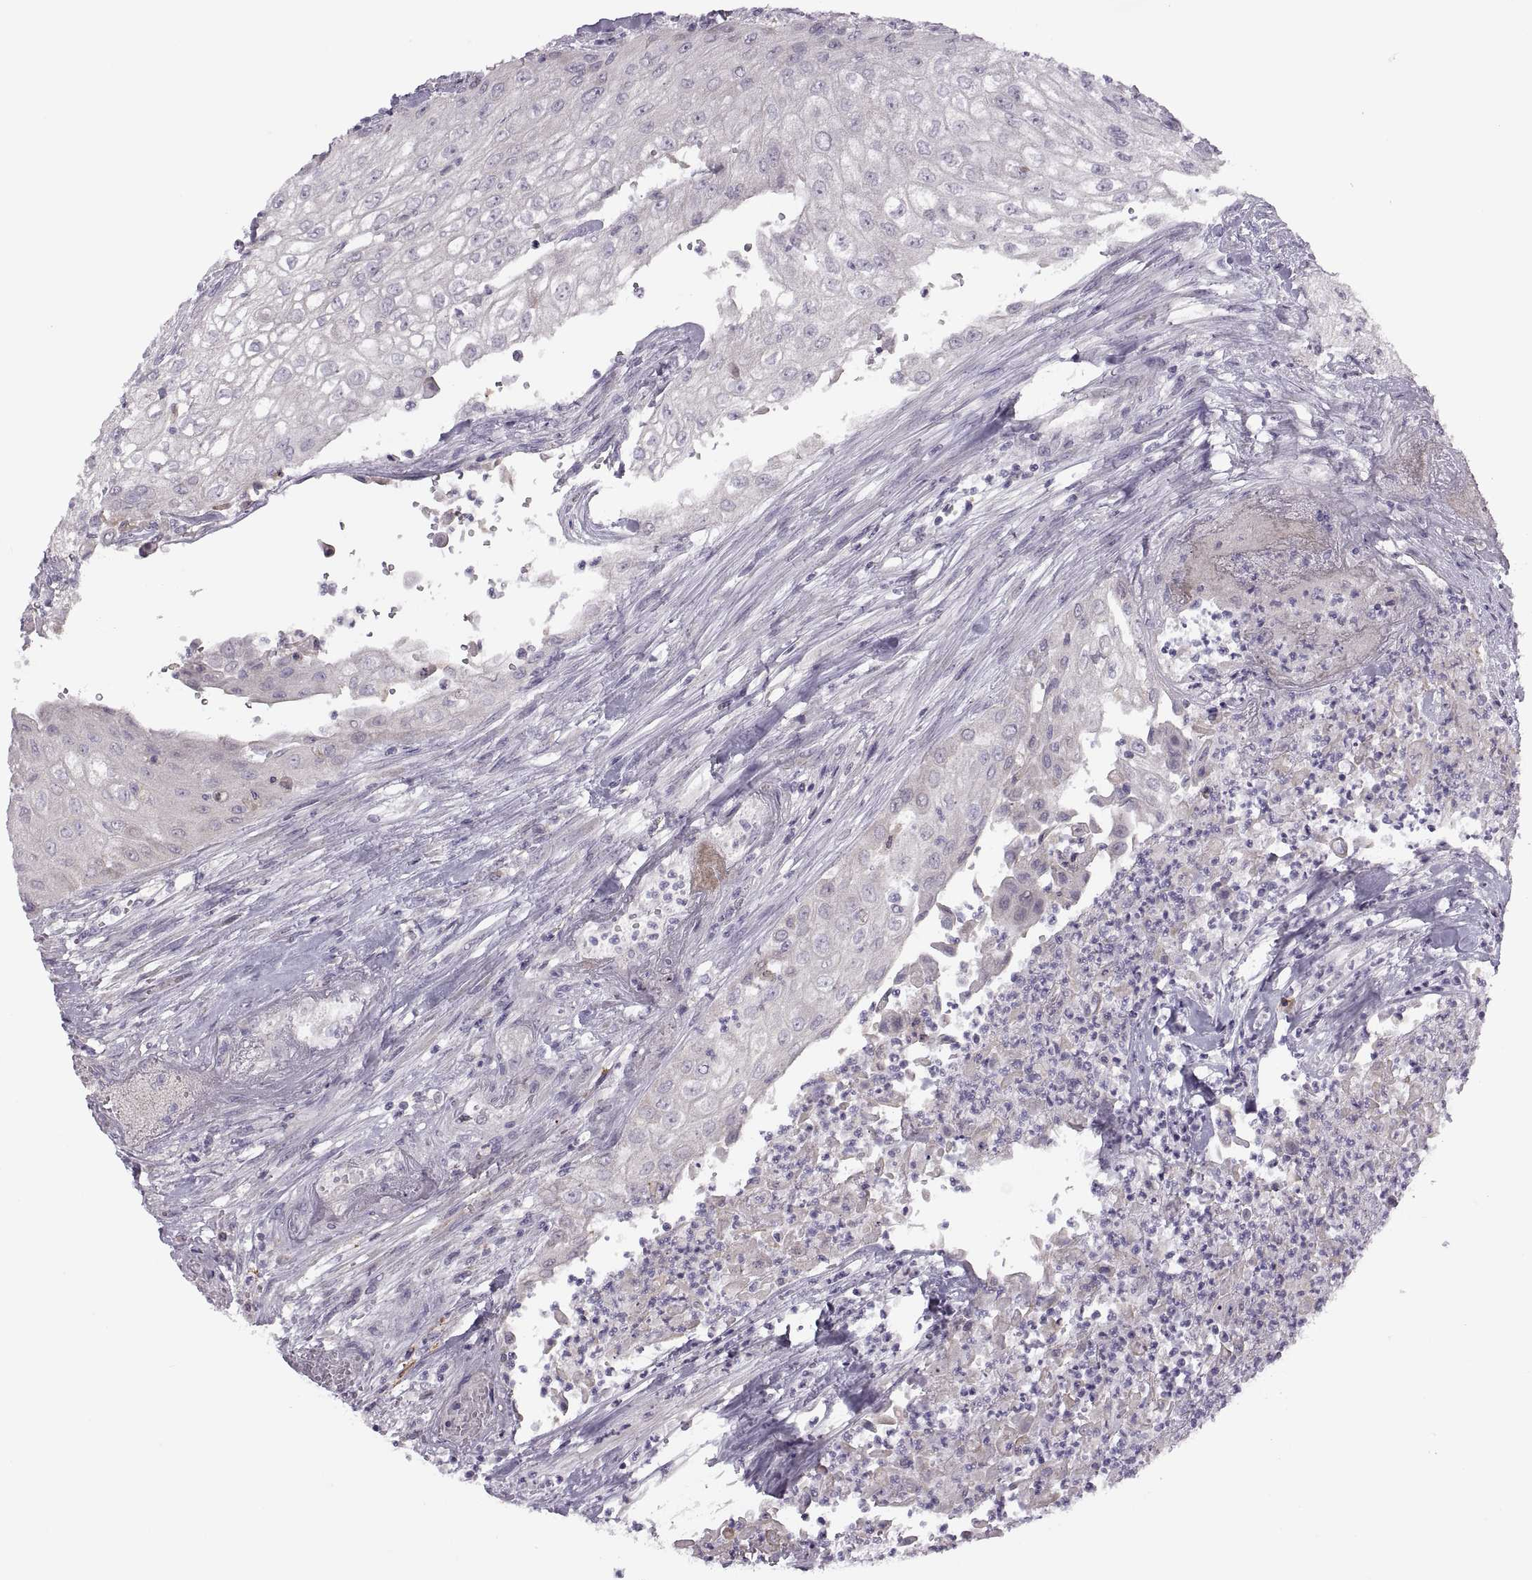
{"staining": {"intensity": "negative", "quantity": "none", "location": "none"}, "tissue": "urothelial cancer", "cell_type": "Tumor cells", "image_type": "cancer", "snomed": [{"axis": "morphology", "description": "Urothelial carcinoma, High grade"}, {"axis": "topography", "description": "Urinary bladder"}], "caption": "IHC of human urothelial carcinoma (high-grade) reveals no positivity in tumor cells. (DAB immunohistochemistry (IHC) visualized using brightfield microscopy, high magnification).", "gene": "H2AP", "patient": {"sex": "male", "age": 62}}